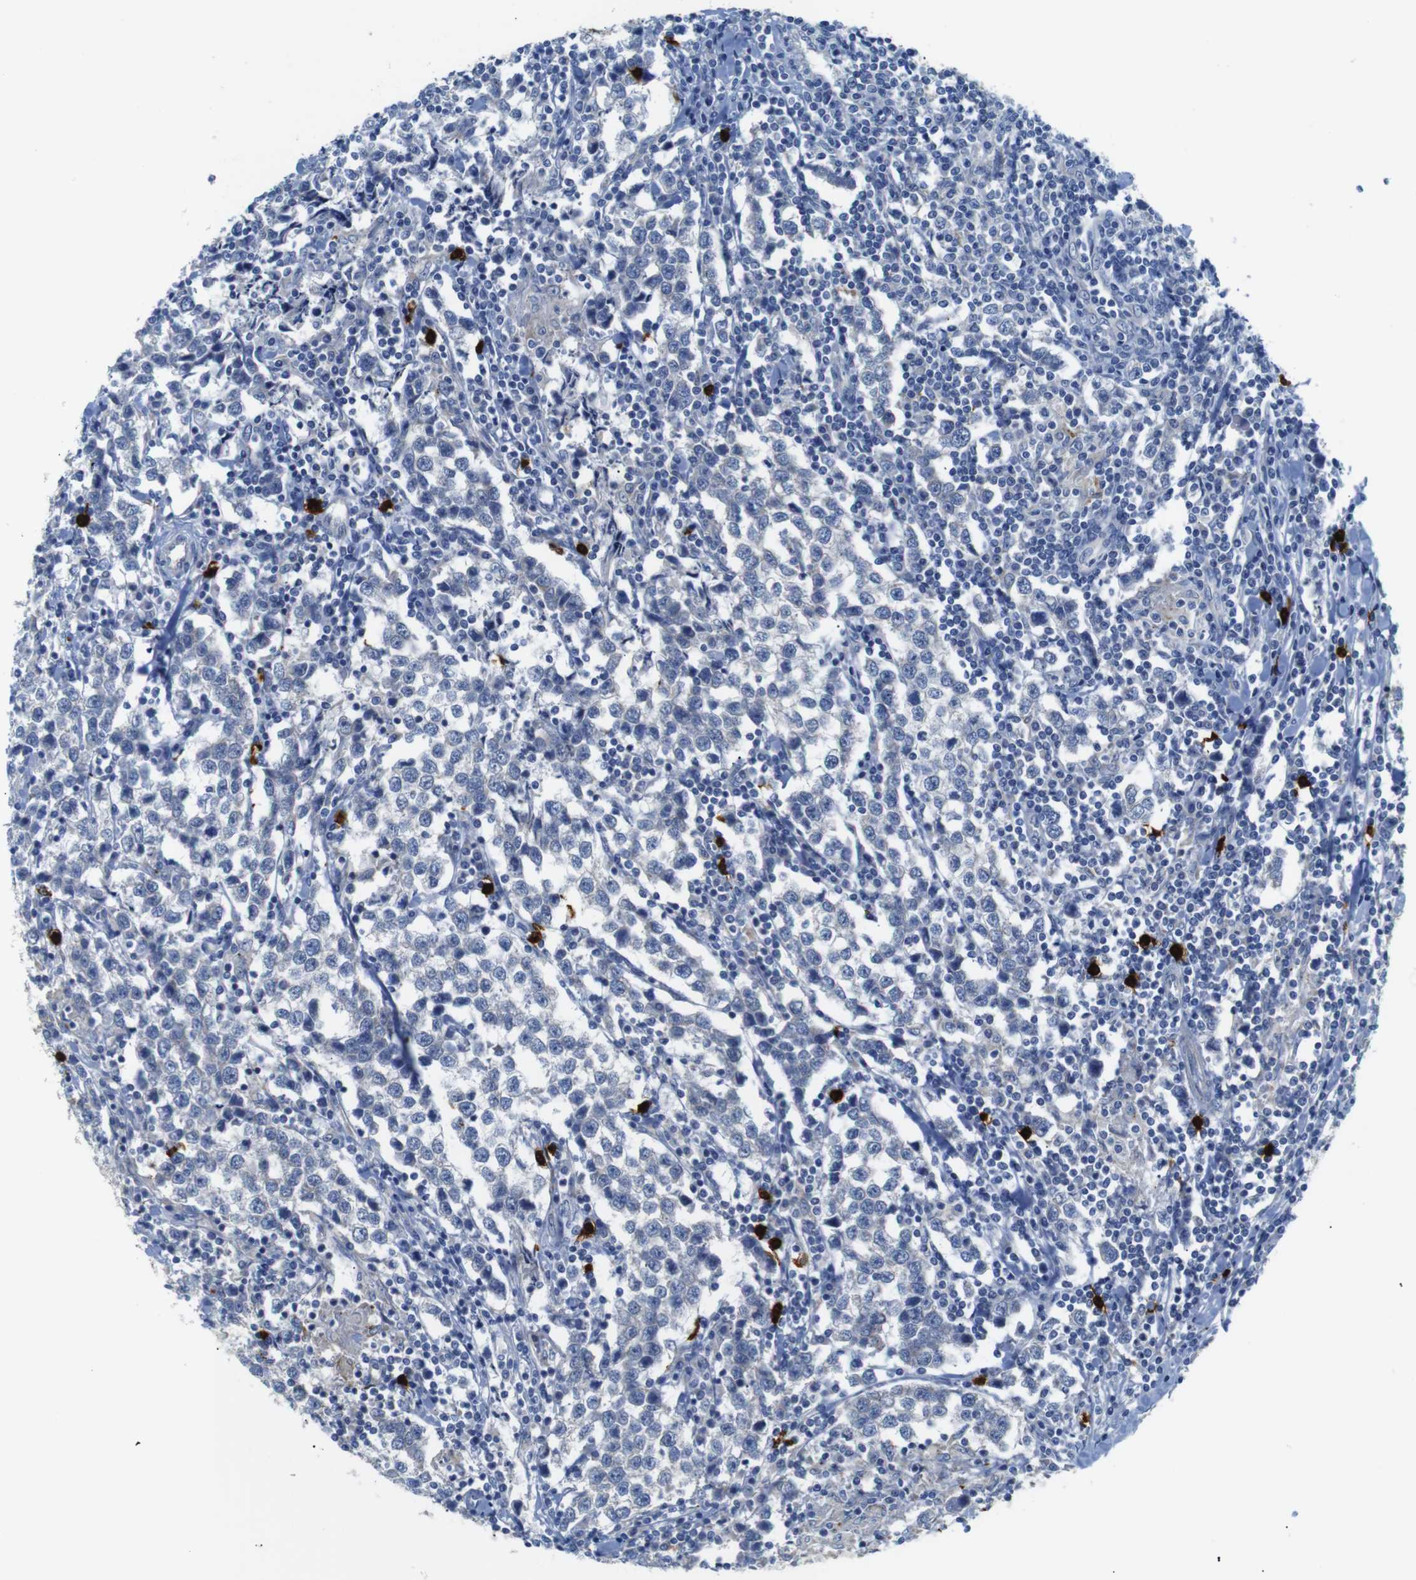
{"staining": {"intensity": "negative", "quantity": "none", "location": "none"}, "tissue": "testis cancer", "cell_type": "Tumor cells", "image_type": "cancer", "snomed": [{"axis": "morphology", "description": "Seminoma, NOS"}, {"axis": "morphology", "description": "Carcinoma, Embryonal, NOS"}, {"axis": "topography", "description": "Testis"}], "caption": "Tumor cells are negative for brown protein staining in testis seminoma.", "gene": "ALOX15", "patient": {"sex": "male", "age": 36}}